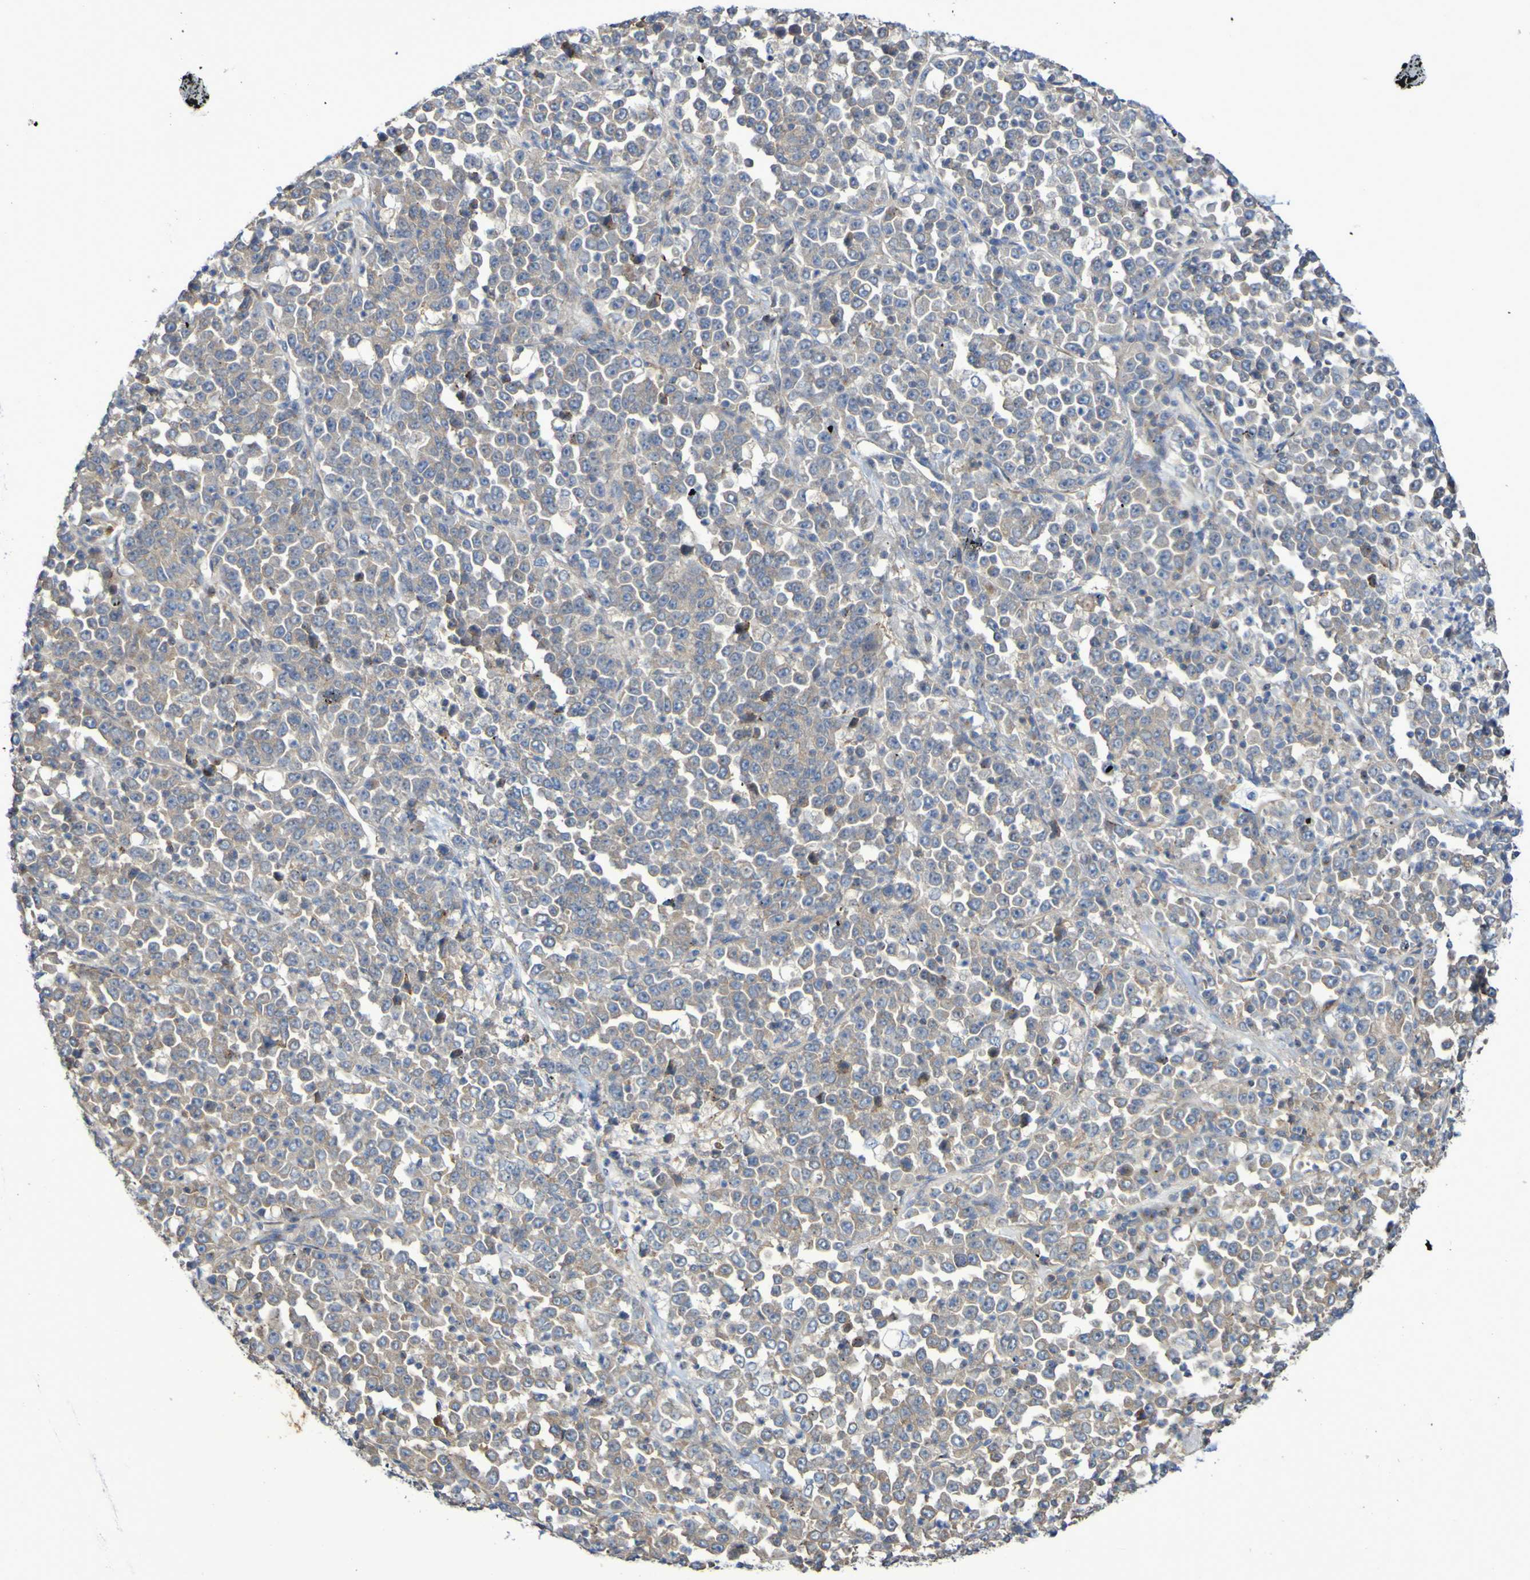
{"staining": {"intensity": "weak", "quantity": "25%-75%", "location": "cytoplasmic/membranous"}, "tissue": "stomach cancer", "cell_type": "Tumor cells", "image_type": "cancer", "snomed": [{"axis": "morphology", "description": "Normal tissue, NOS"}, {"axis": "morphology", "description": "Adenocarcinoma, NOS"}, {"axis": "topography", "description": "Stomach, upper"}, {"axis": "topography", "description": "Stomach"}], "caption": "Protein staining of stomach adenocarcinoma tissue displays weak cytoplasmic/membranous positivity in about 25%-75% of tumor cells.", "gene": "LMBRD2", "patient": {"sex": "male", "age": 59}}